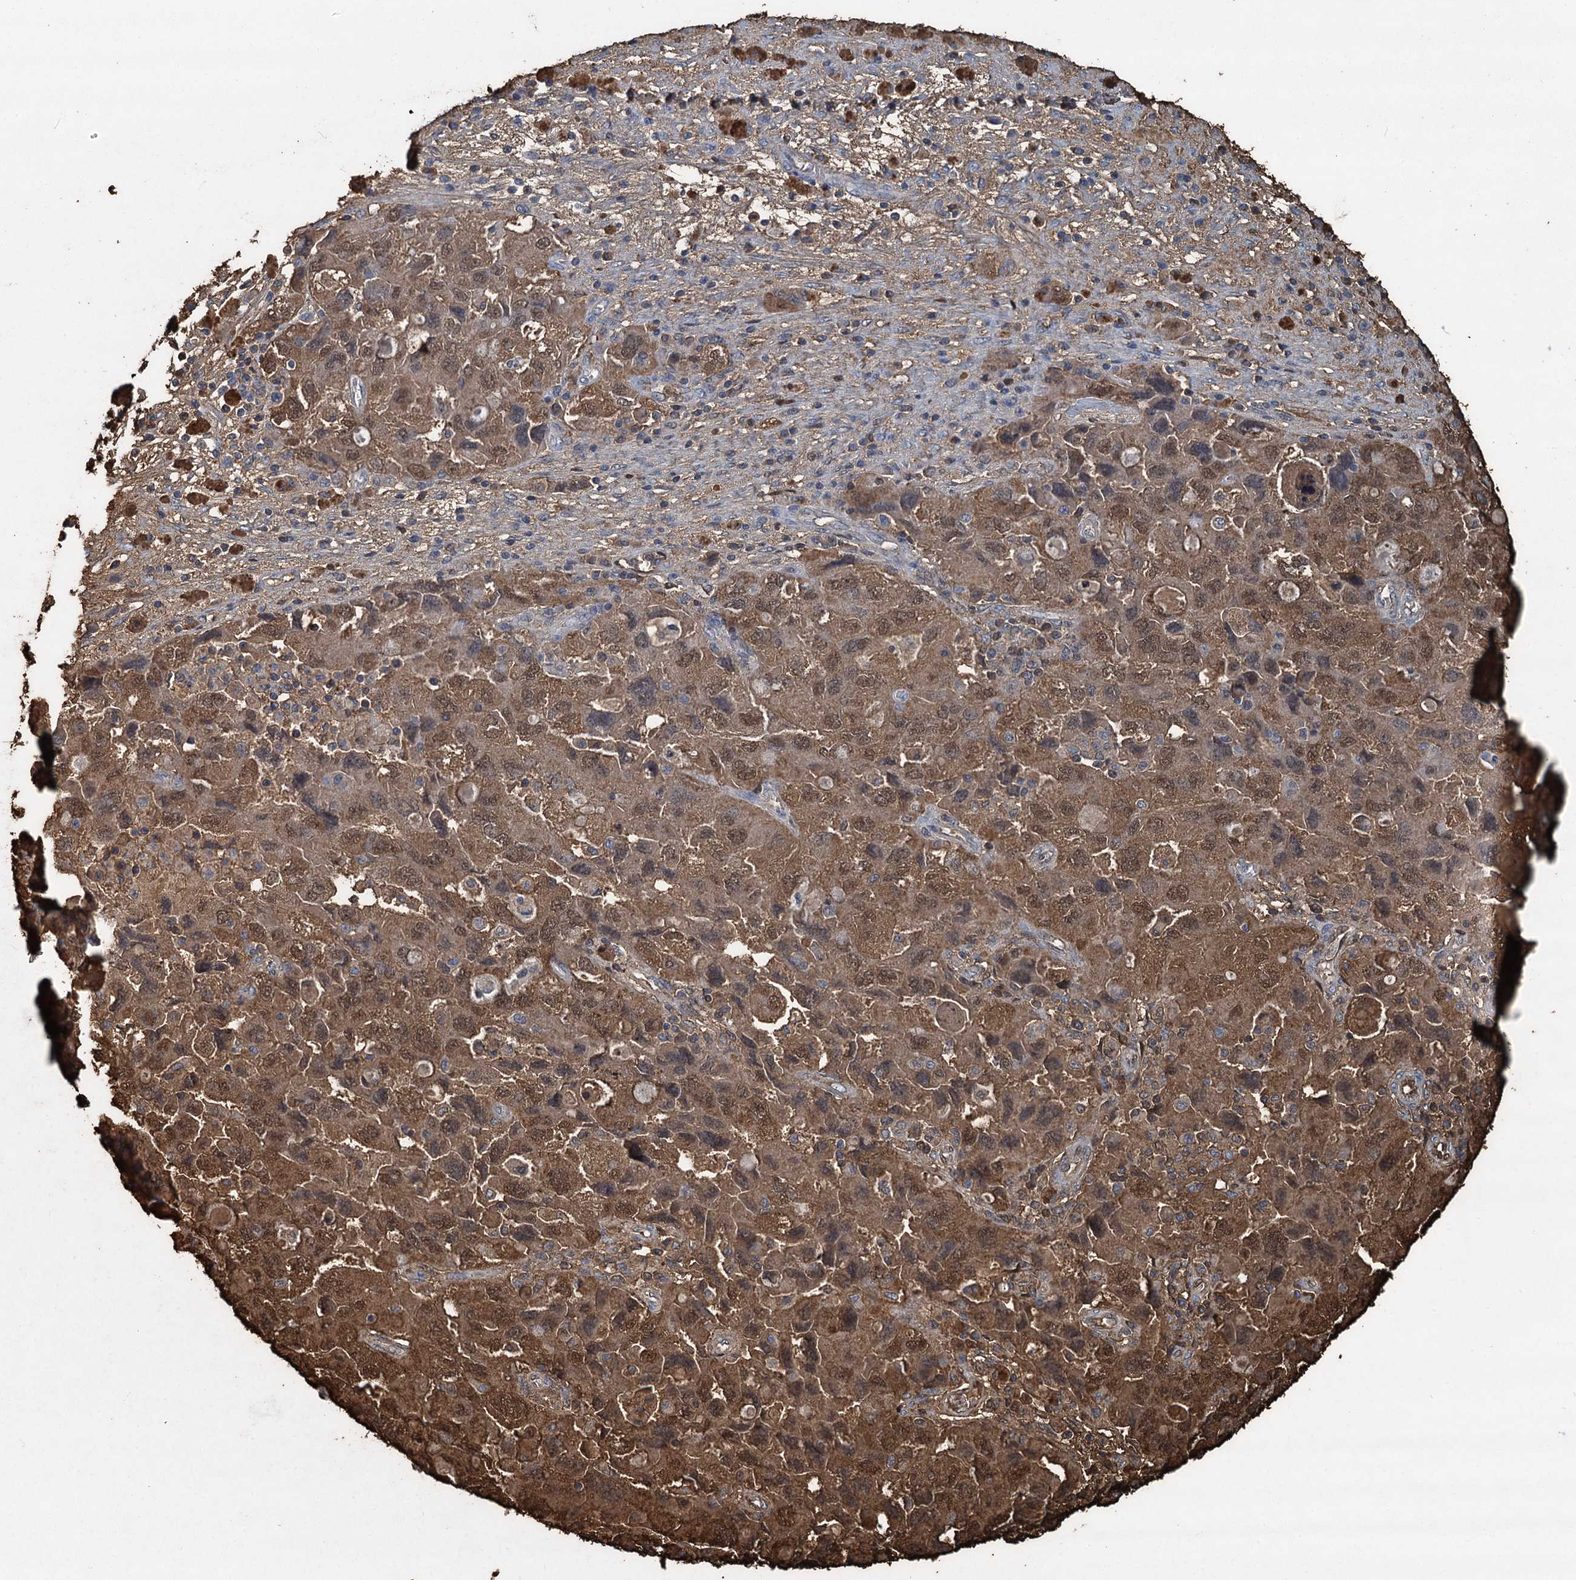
{"staining": {"intensity": "moderate", "quantity": ">75%", "location": "cytoplasmic/membranous,nuclear"}, "tissue": "ovarian cancer", "cell_type": "Tumor cells", "image_type": "cancer", "snomed": [{"axis": "morphology", "description": "Carcinoma, NOS"}, {"axis": "morphology", "description": "Cystadenocarcinoma, serous, NOS"}, {"axis": "topography", "description": "Ovary"}], "caption": "A photomicrograph of carcinoma (ovarian) stained for a protein demonstrates moderate cytoplasmic/membranous and nuclear brown staining in tumor cells. (DAB IHC with brightfield microscopy, high magnification).", "gene": "S100A6", "patient": {"sex": "female", "age": 69}}